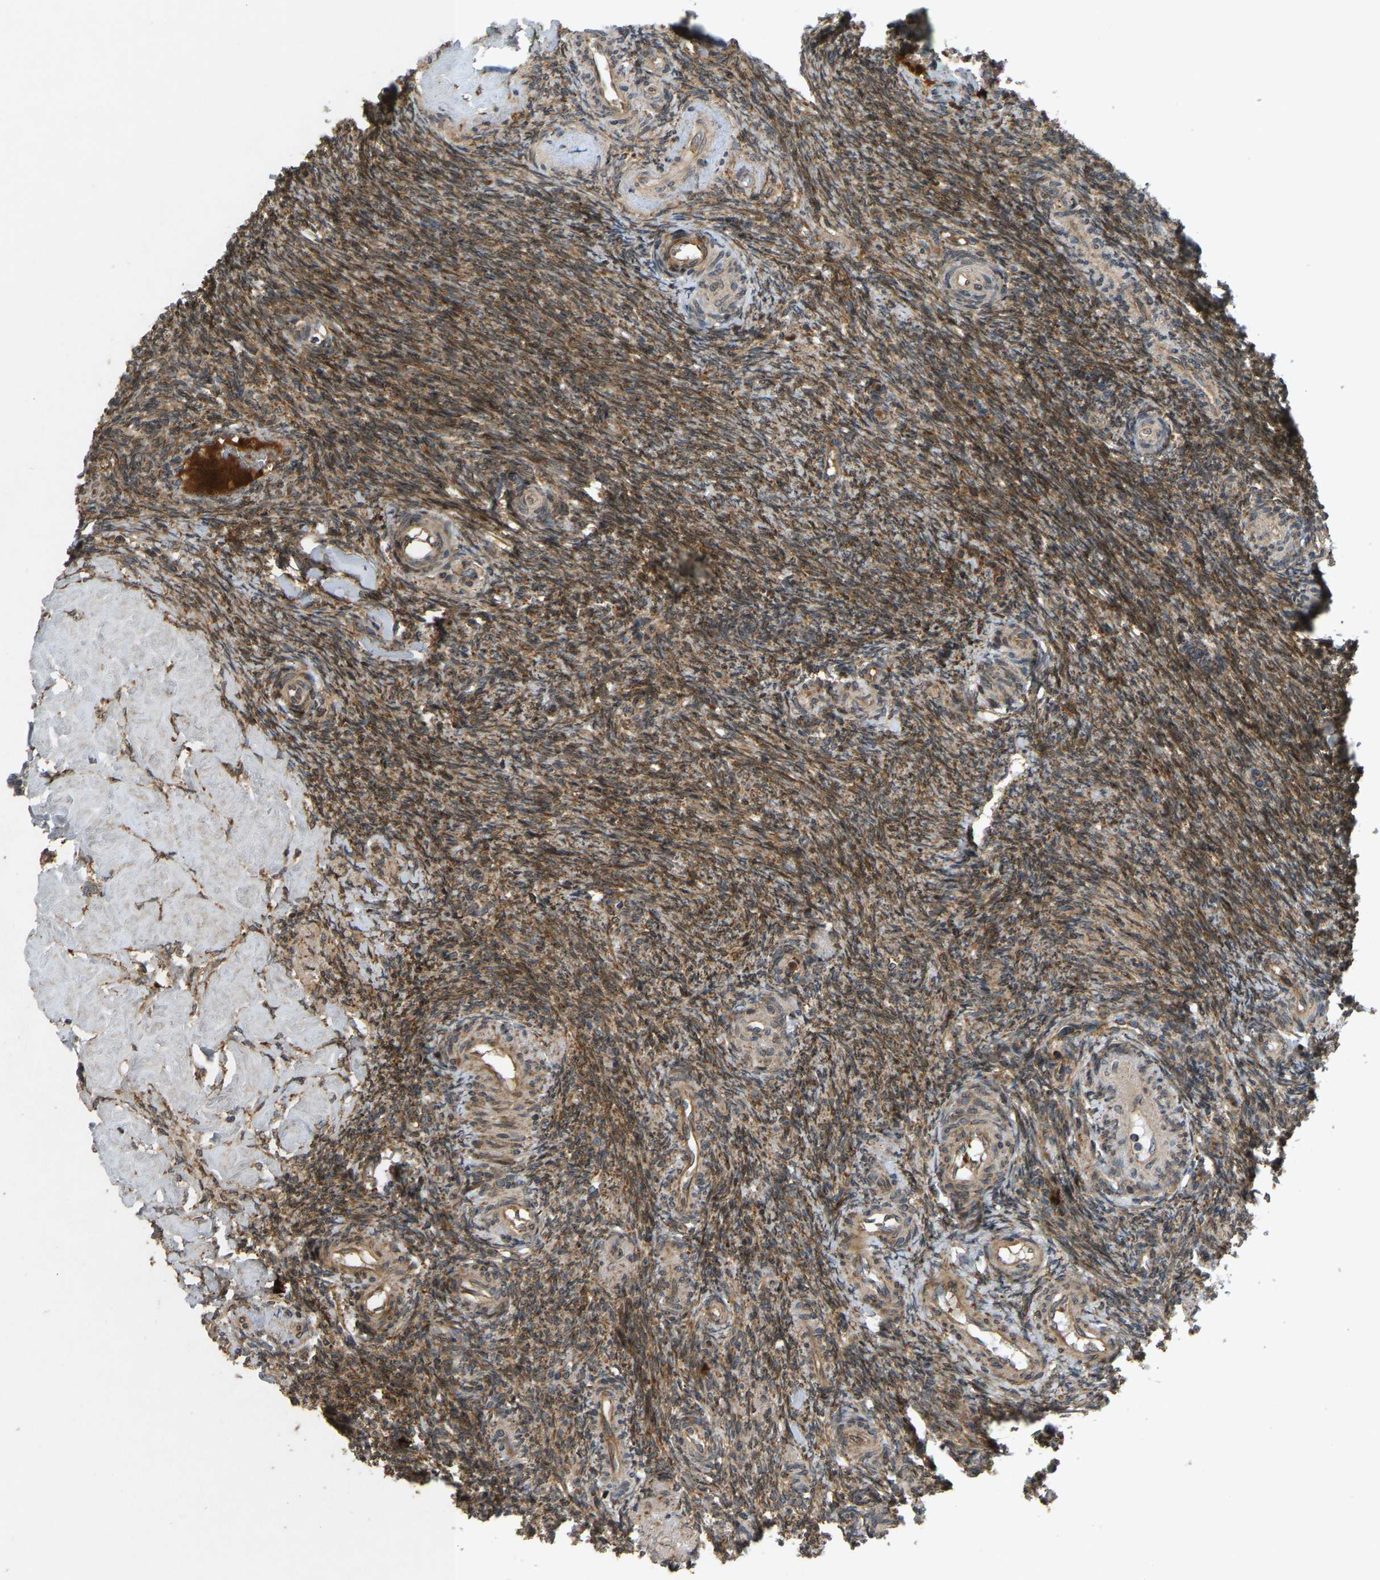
{"staining": {"intensity": "moderate", "quantity": ">75%", "location": "cytoplasmic/membranous"}, "tissue": "ovary", "cell_type": "Follicle cells", "image_type": "normal", "snomed": [{"axis": "morphology", "description": "Normal tissue, NOS"}, {"axis": "topography", "description": "Ovary"}], "caption": "Immunohistochemistry (IHC) image of benign human ovary stained for a protein (brown), which demonstrates medium levels of moderate cytoplasmic/membranous staining in approximately >75% of follicle cells.", "gene": "RPN2", "patient": {"sex": "female", "age": 41}}